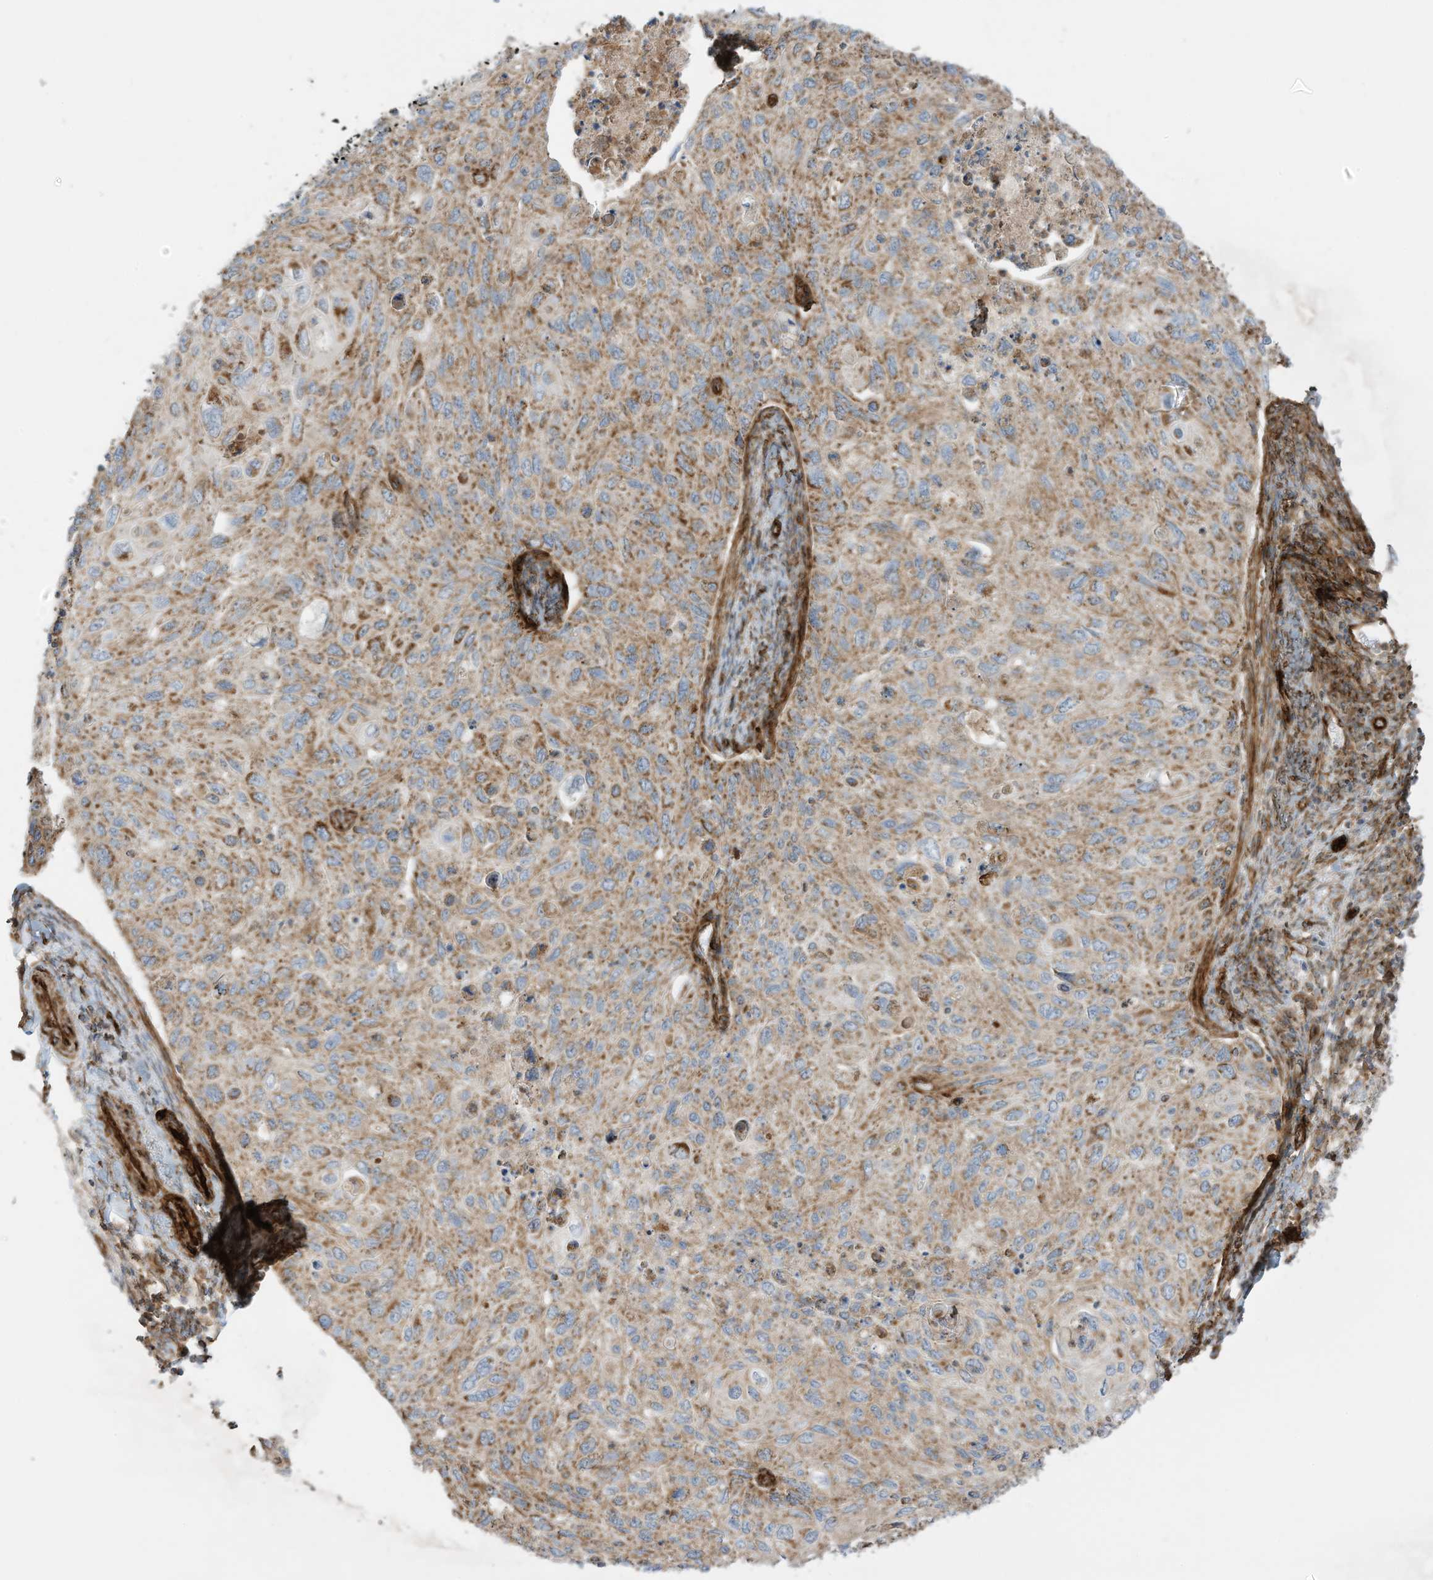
{"staining": {"intensity": "moderate", "quantity": ">75%", "location": "cytoplasmic/membranous"}, "tissue": "cervical cancer", "cell_type": "Tumor cells", "image_type": "cancer", "snomed": [{"axis": "morphology", "description": "Squamous cell carcinoma, NOS"}, {"axis": "topography", "description": "Cervix"}], "caption": "Human cervical cancer stained for a protein (brown) shows moderate cytoplasmic/membranous positive positivity in approximately >75% of tumor cells.", "gene": "ABCB7", "patient": {"sex": "female", "age": 70}}